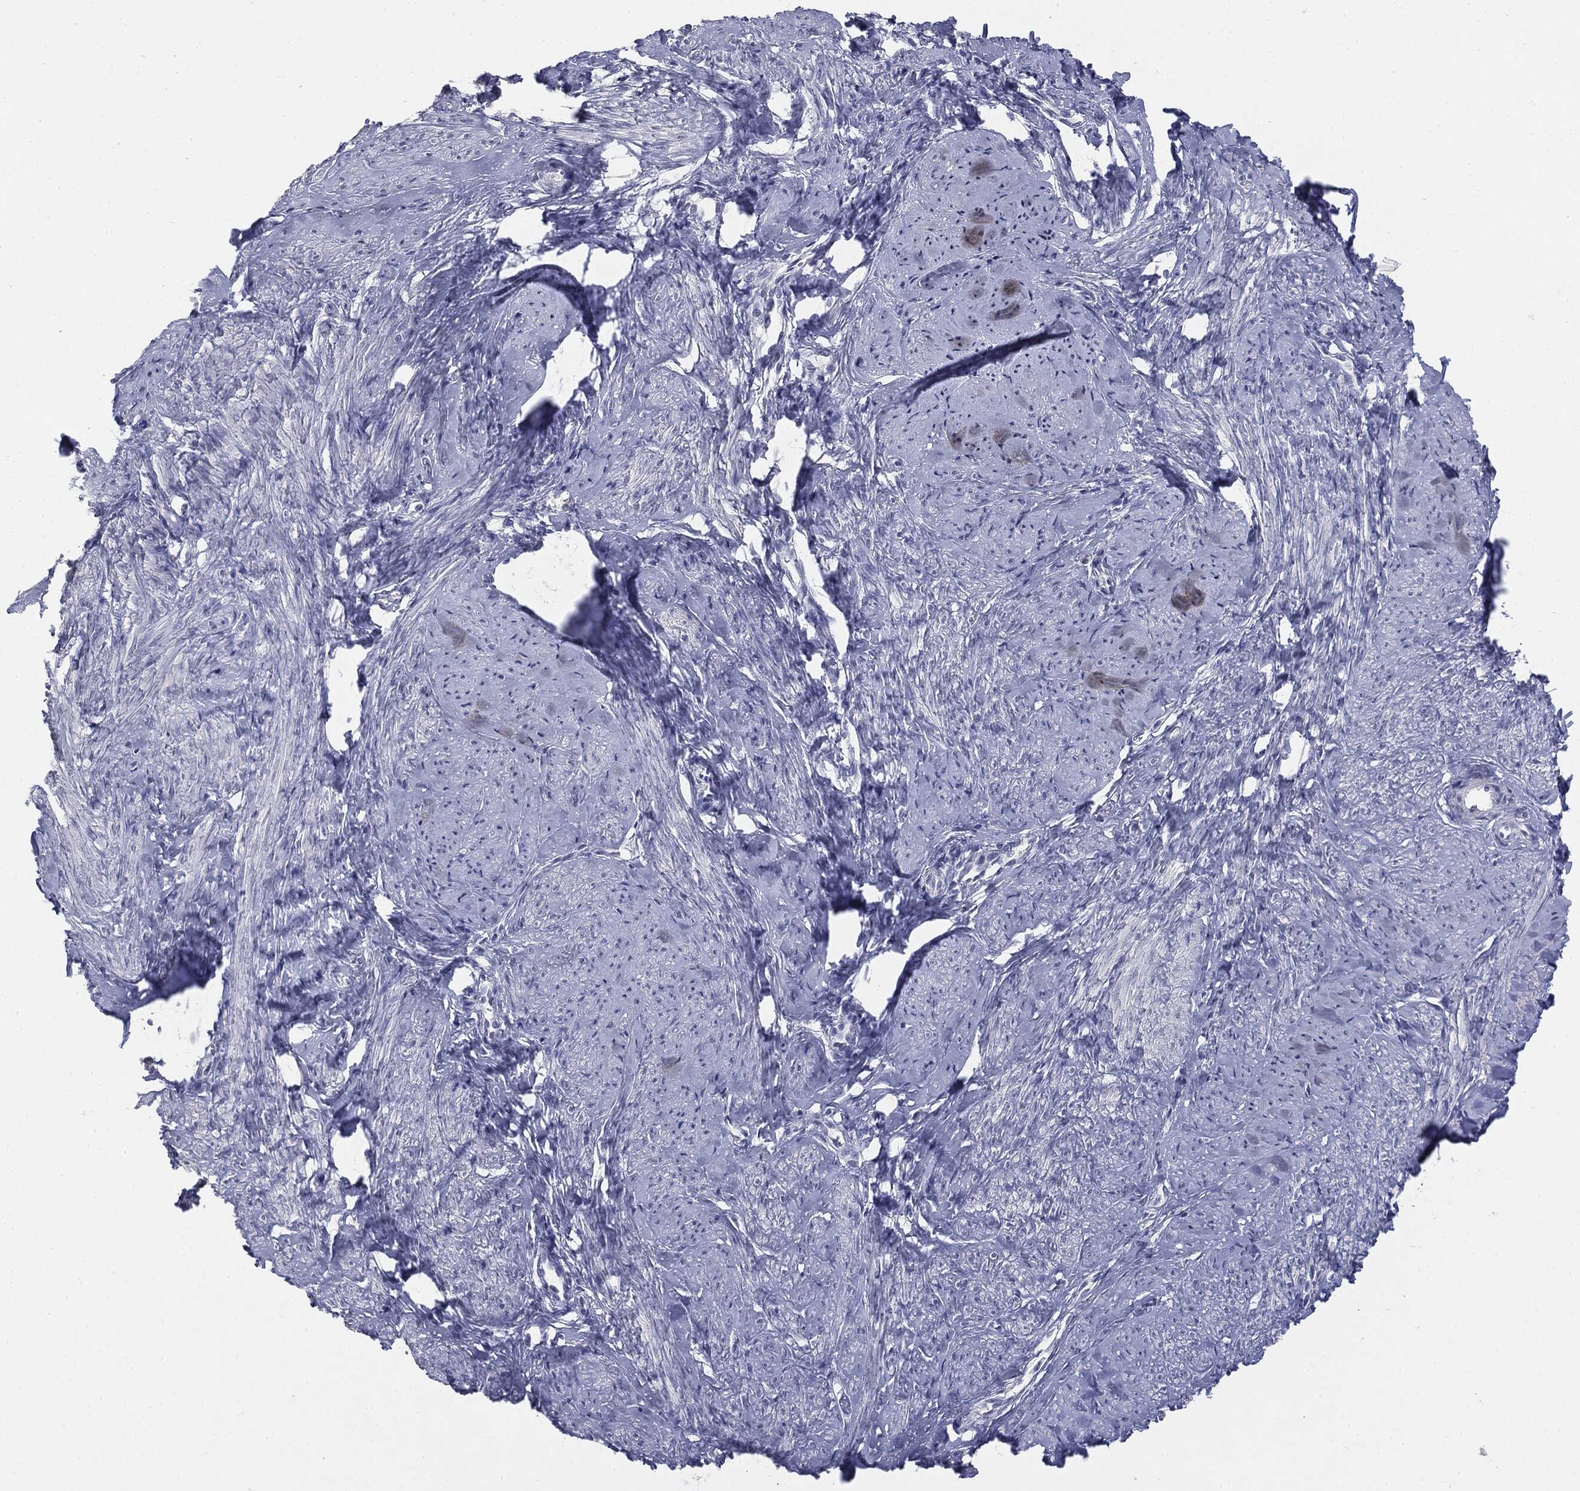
{"staining": {"intensity": "negative", "quantity": "none", "location": "none"}, "tissue": "smooth muscle", "cell_type": "Smooth muscle cells", "image_type": "normal", "snomed": [{"axis": "morphology", "description": "Normal tissue, NOS"}, {"axis": "topography", "description": "Smooth muscle"}], "caption": "This is an IHC histopathology image of benign smooth muscle. There is no positivity in smooth muscle cells.", "gene": "MUC1", "patient": {"sex": "female", "age": 48}}